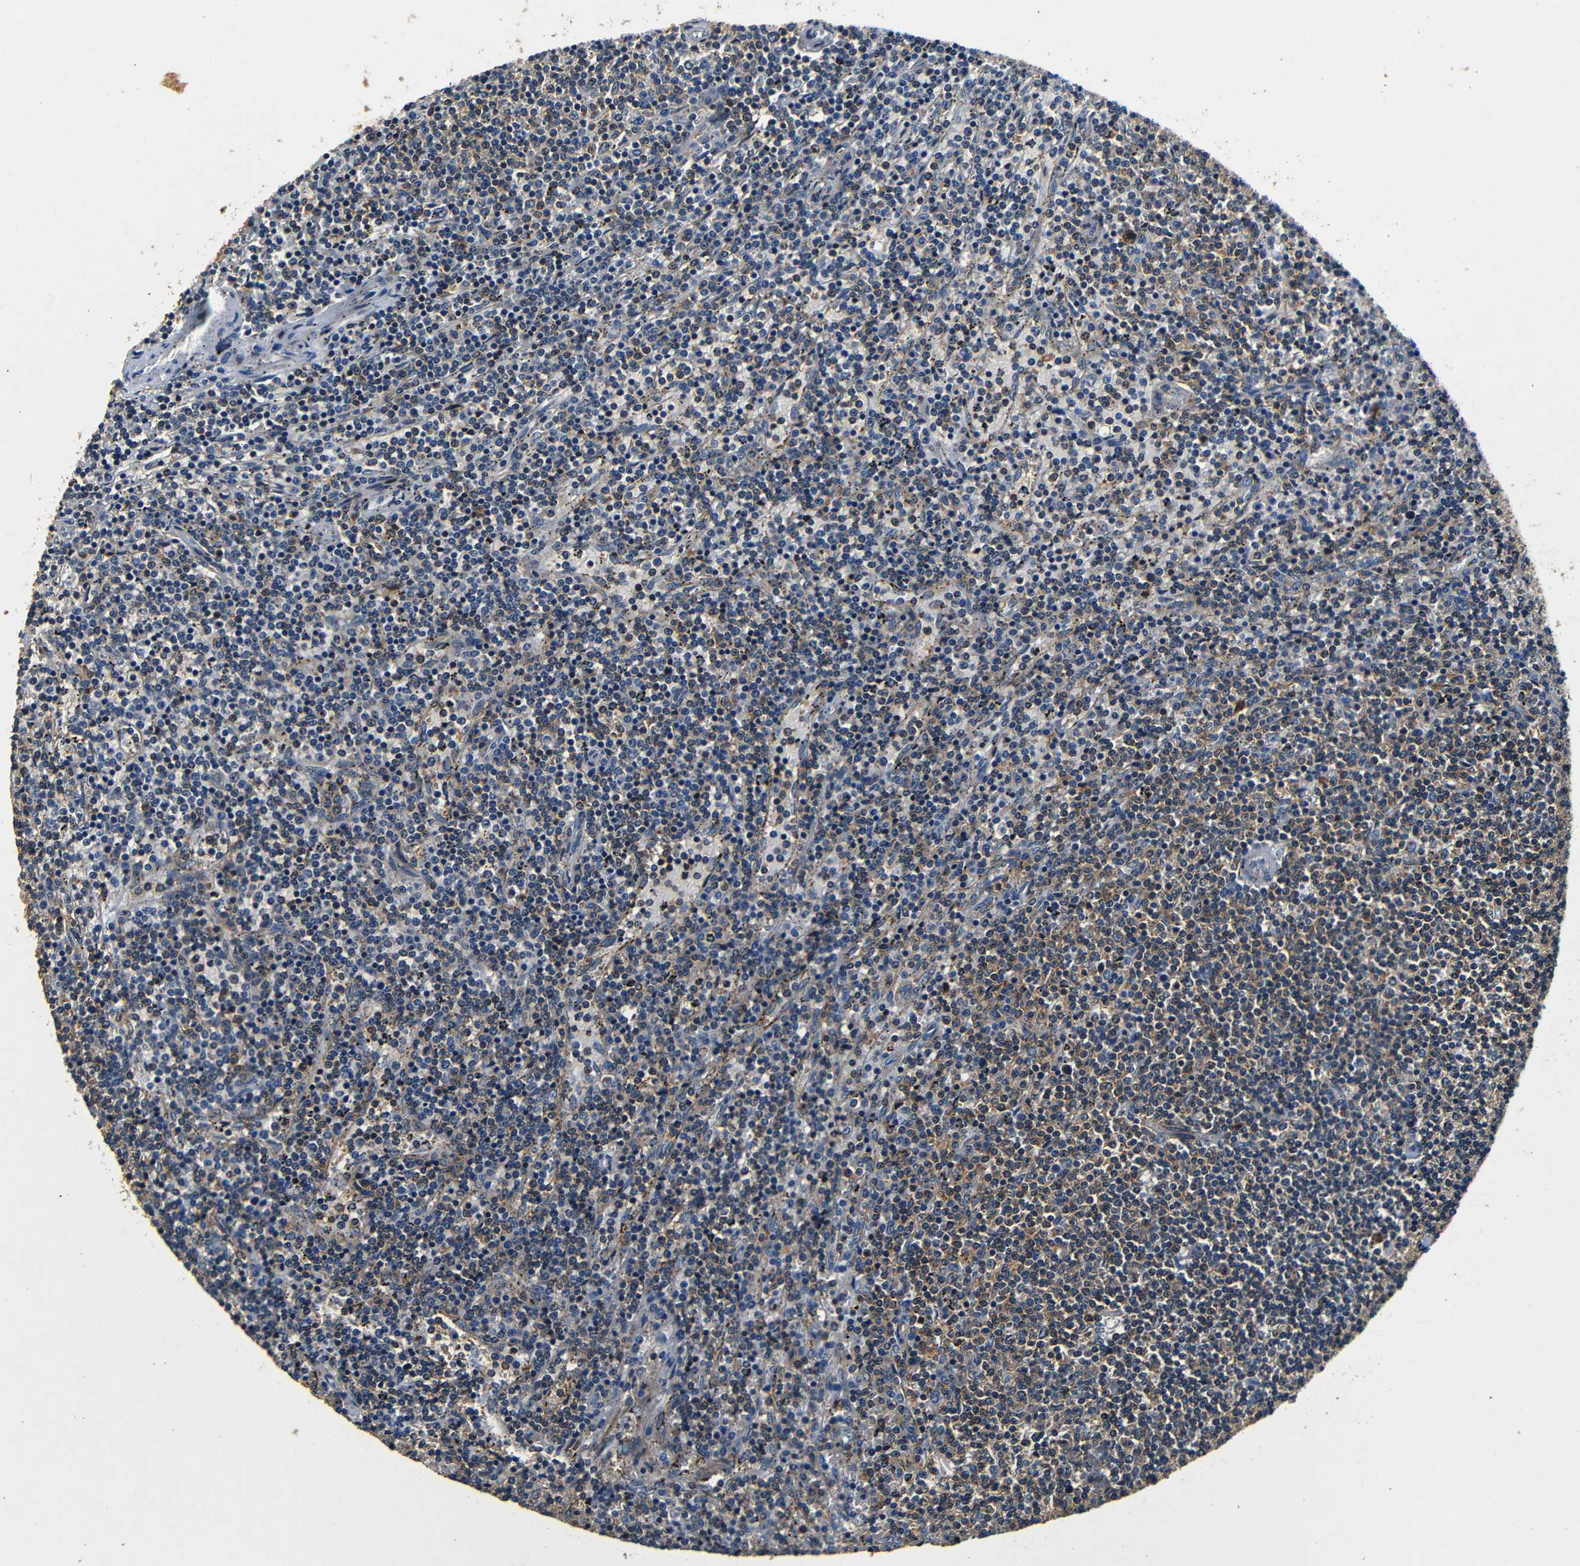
{"staining": {"intensity": "moderate", "quantity": "25%-75%", "location": "cytoplasmic/membranous"}, "tissue": "lymphoma", "cell_type": "Tumor cells", "image_type": "cancer", "snomed": [{"axis": "morphology", "description": "Malignant lymphoma, non-Hodgkin's type, Low grade"}, {"axis": "topography", "description": "Spleen"}], "caption": "This micrograph reveals immunohistochemistry (IHC) staining of human lymphoma, with medium moderate cytoplasmic/membranous expression in about 25%-75% of tumor cells.", "gene": "MTX1", "patient": {"sex": "female", "age": 50}}